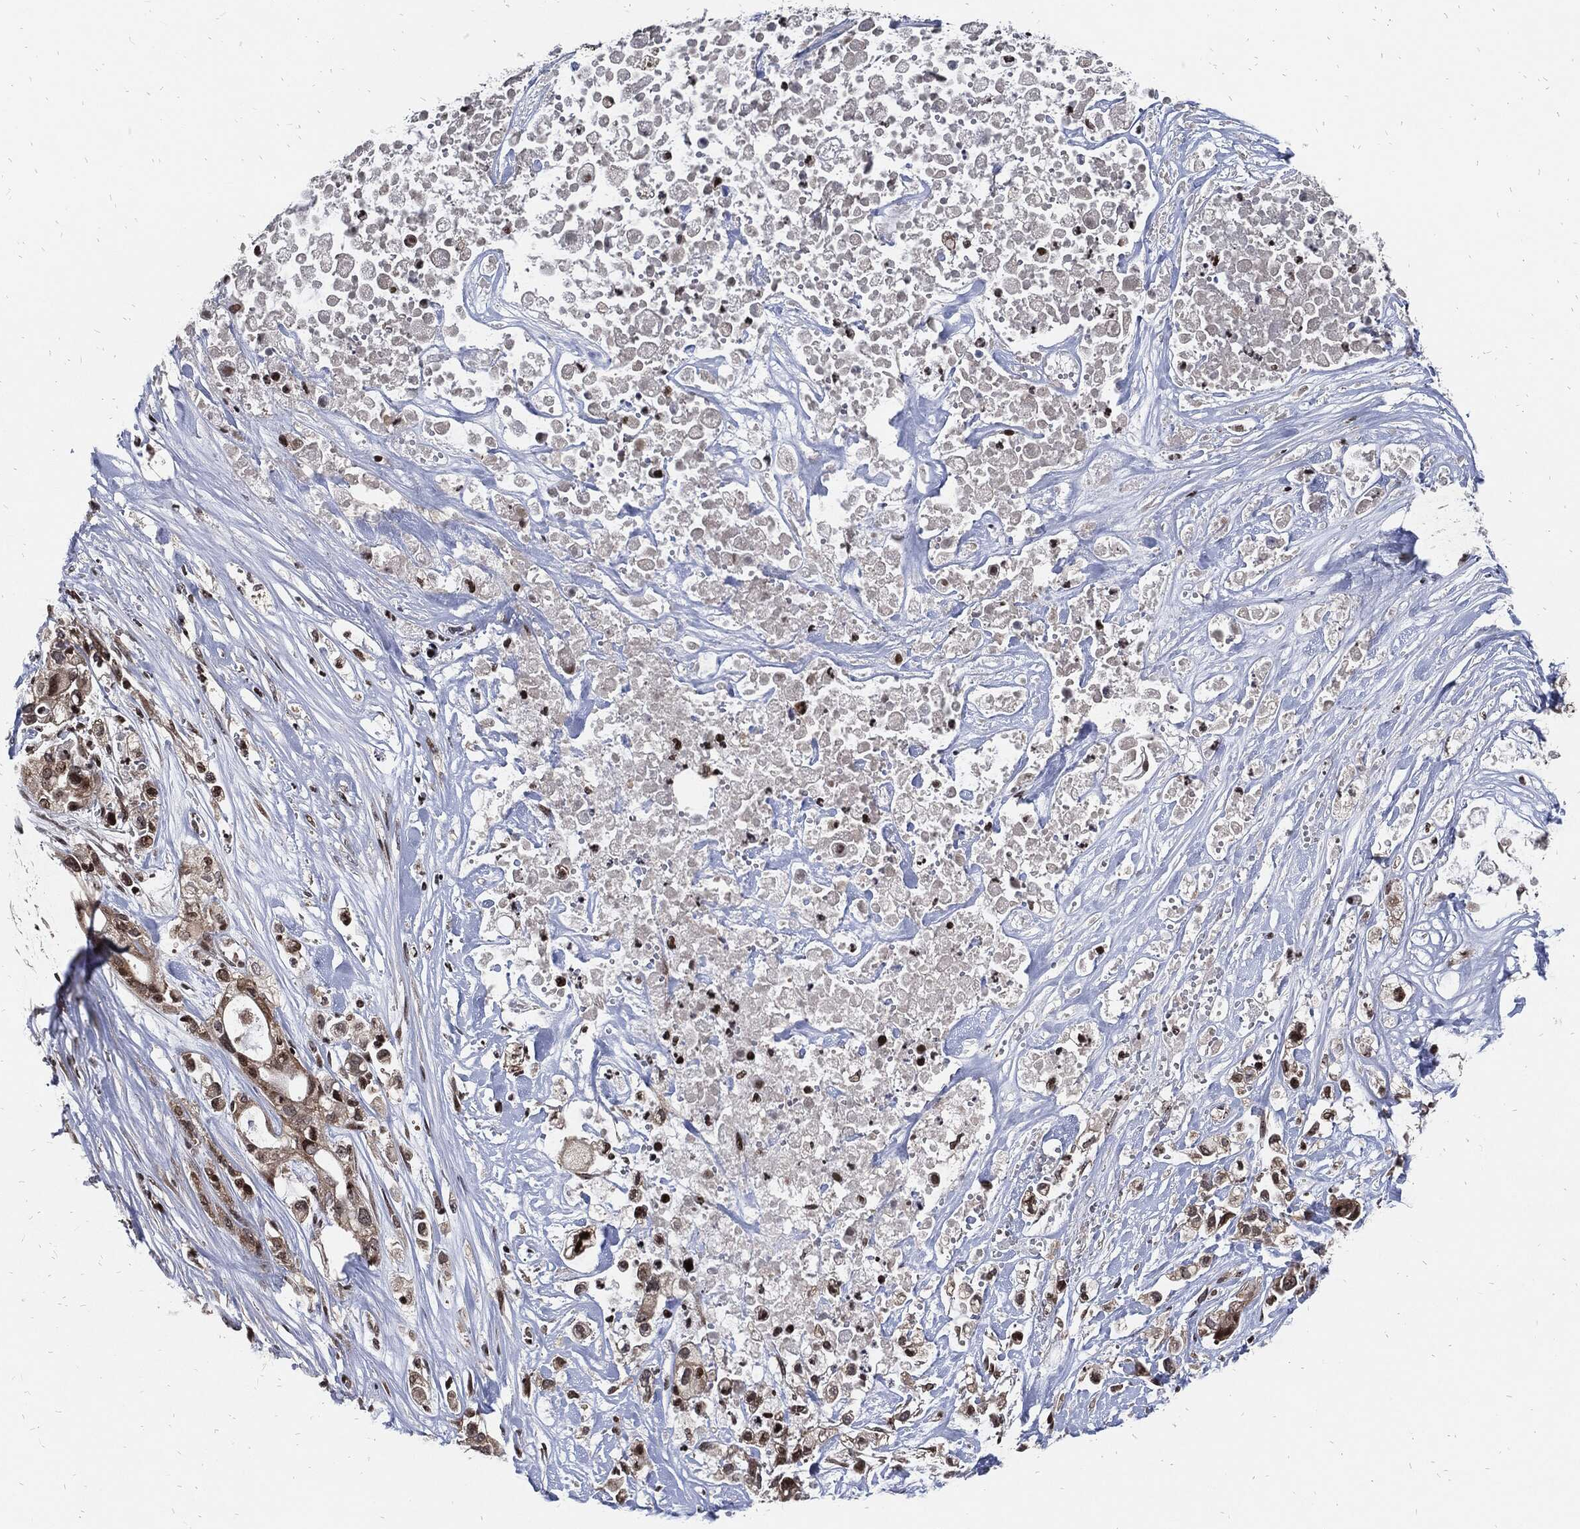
{"staining": {"intensity": "strong", "quantity": "25%-75%", "location": "nuclear"}, "tissue": "pancreatic cancer", "cell_type": "Tumor cells", "image_type": "cancer", "snomed": [{"axis": "morphology", "description": "Adenocarcinoma, NOS"}, {"axis": "topography", "description": "Pancreas"}], "caption": "Pancreatic cancer was stained to show a protein in brown. There is high levels of strong nuclear staining in approximately 25%-75% of tumor cells.", "gene": "ZNF775", "patient": {"sex": "male", "age": 44}}